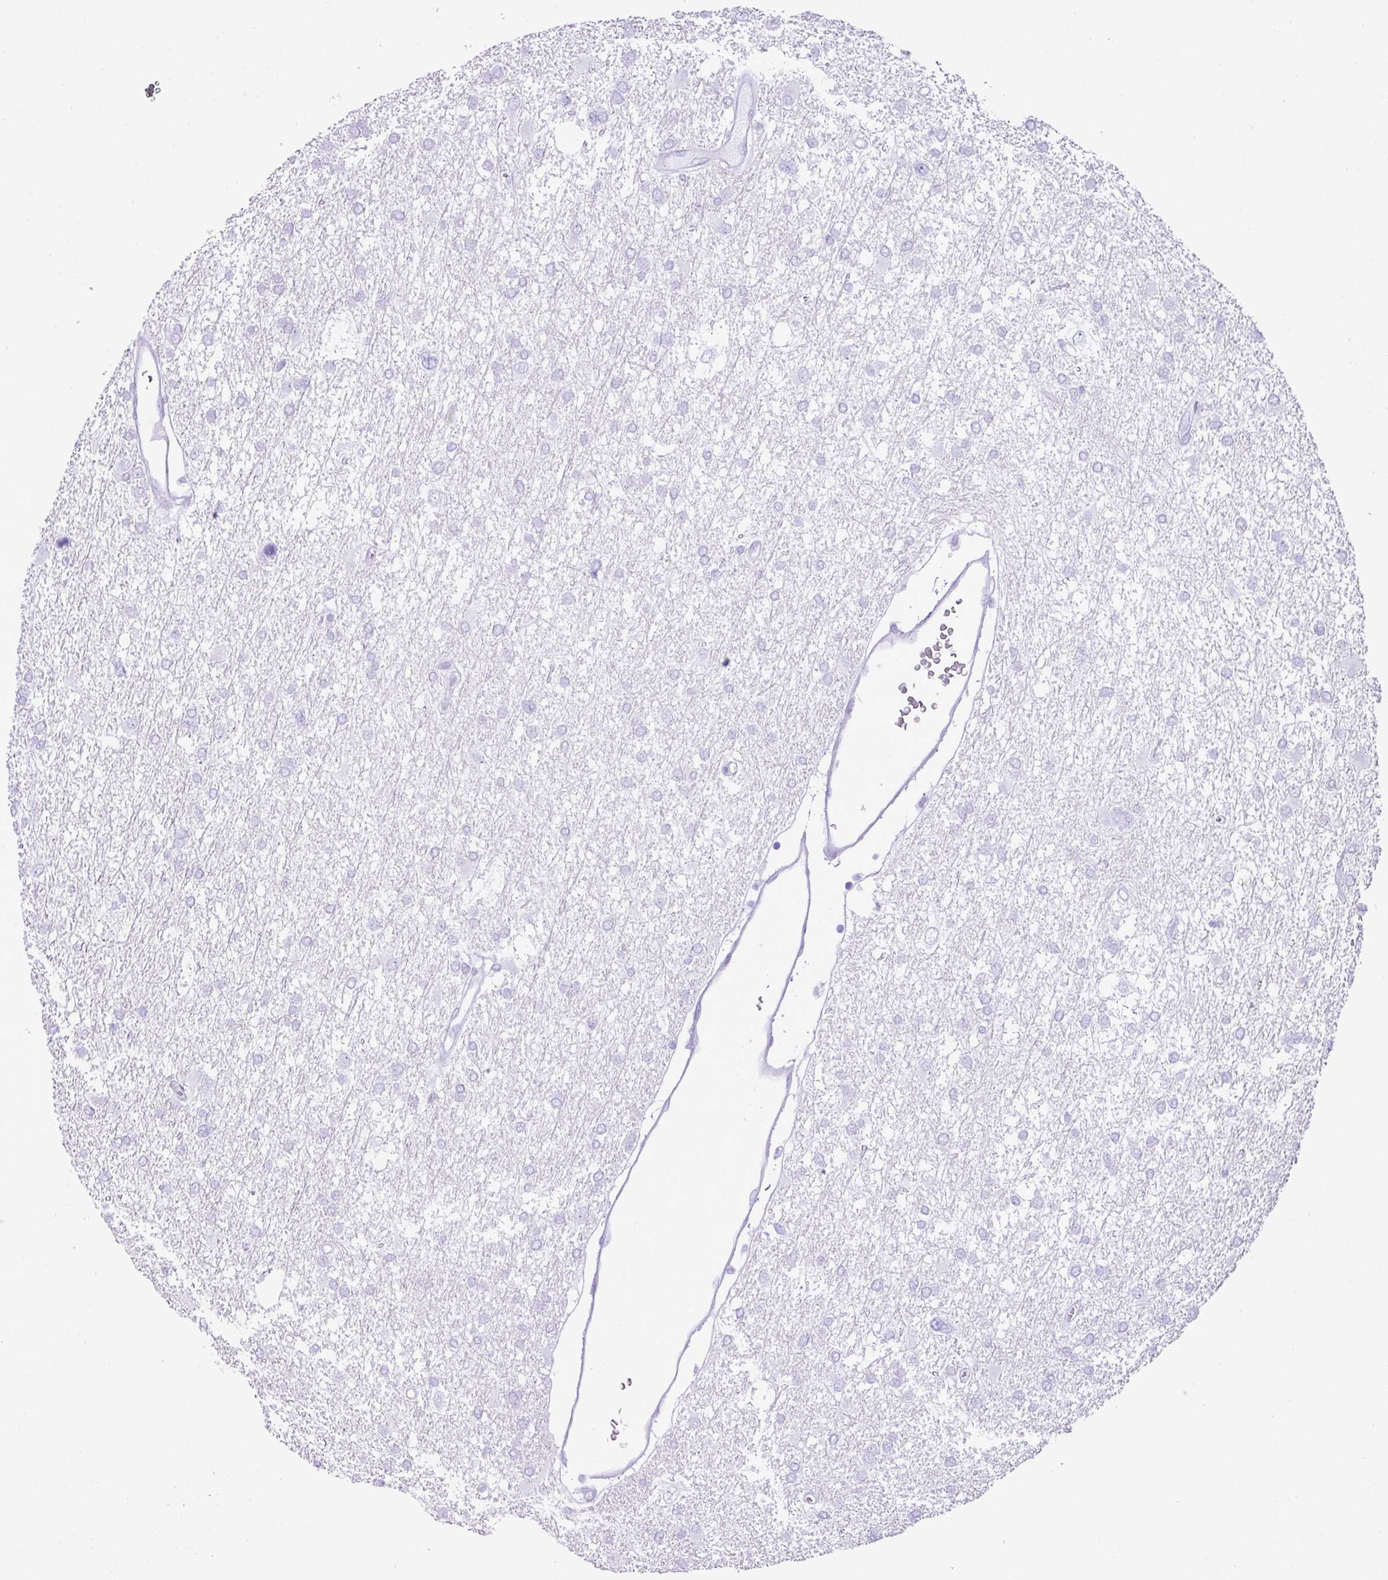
{"staining": {"intensity": "negative", "quantity": "none", "location": "none"}, "tissue": "glioma", "cell_type": "Tumor cells", "image_type": "cancer", "snomed": [{"axis": "morphology", "description": "Glioma, malignant, High grade"}, {"axis": "topography", "description": "Brain"}], "caption": "DAB (3,3'-diaminobenzidine) immunohistochemical staining of human malignant glioma (high-grade) shows no significant expression in tumor cells. Nuclei are stained in blue.", "gene": "RCAN2", "patient": {"sex": "male", "age": 61}}